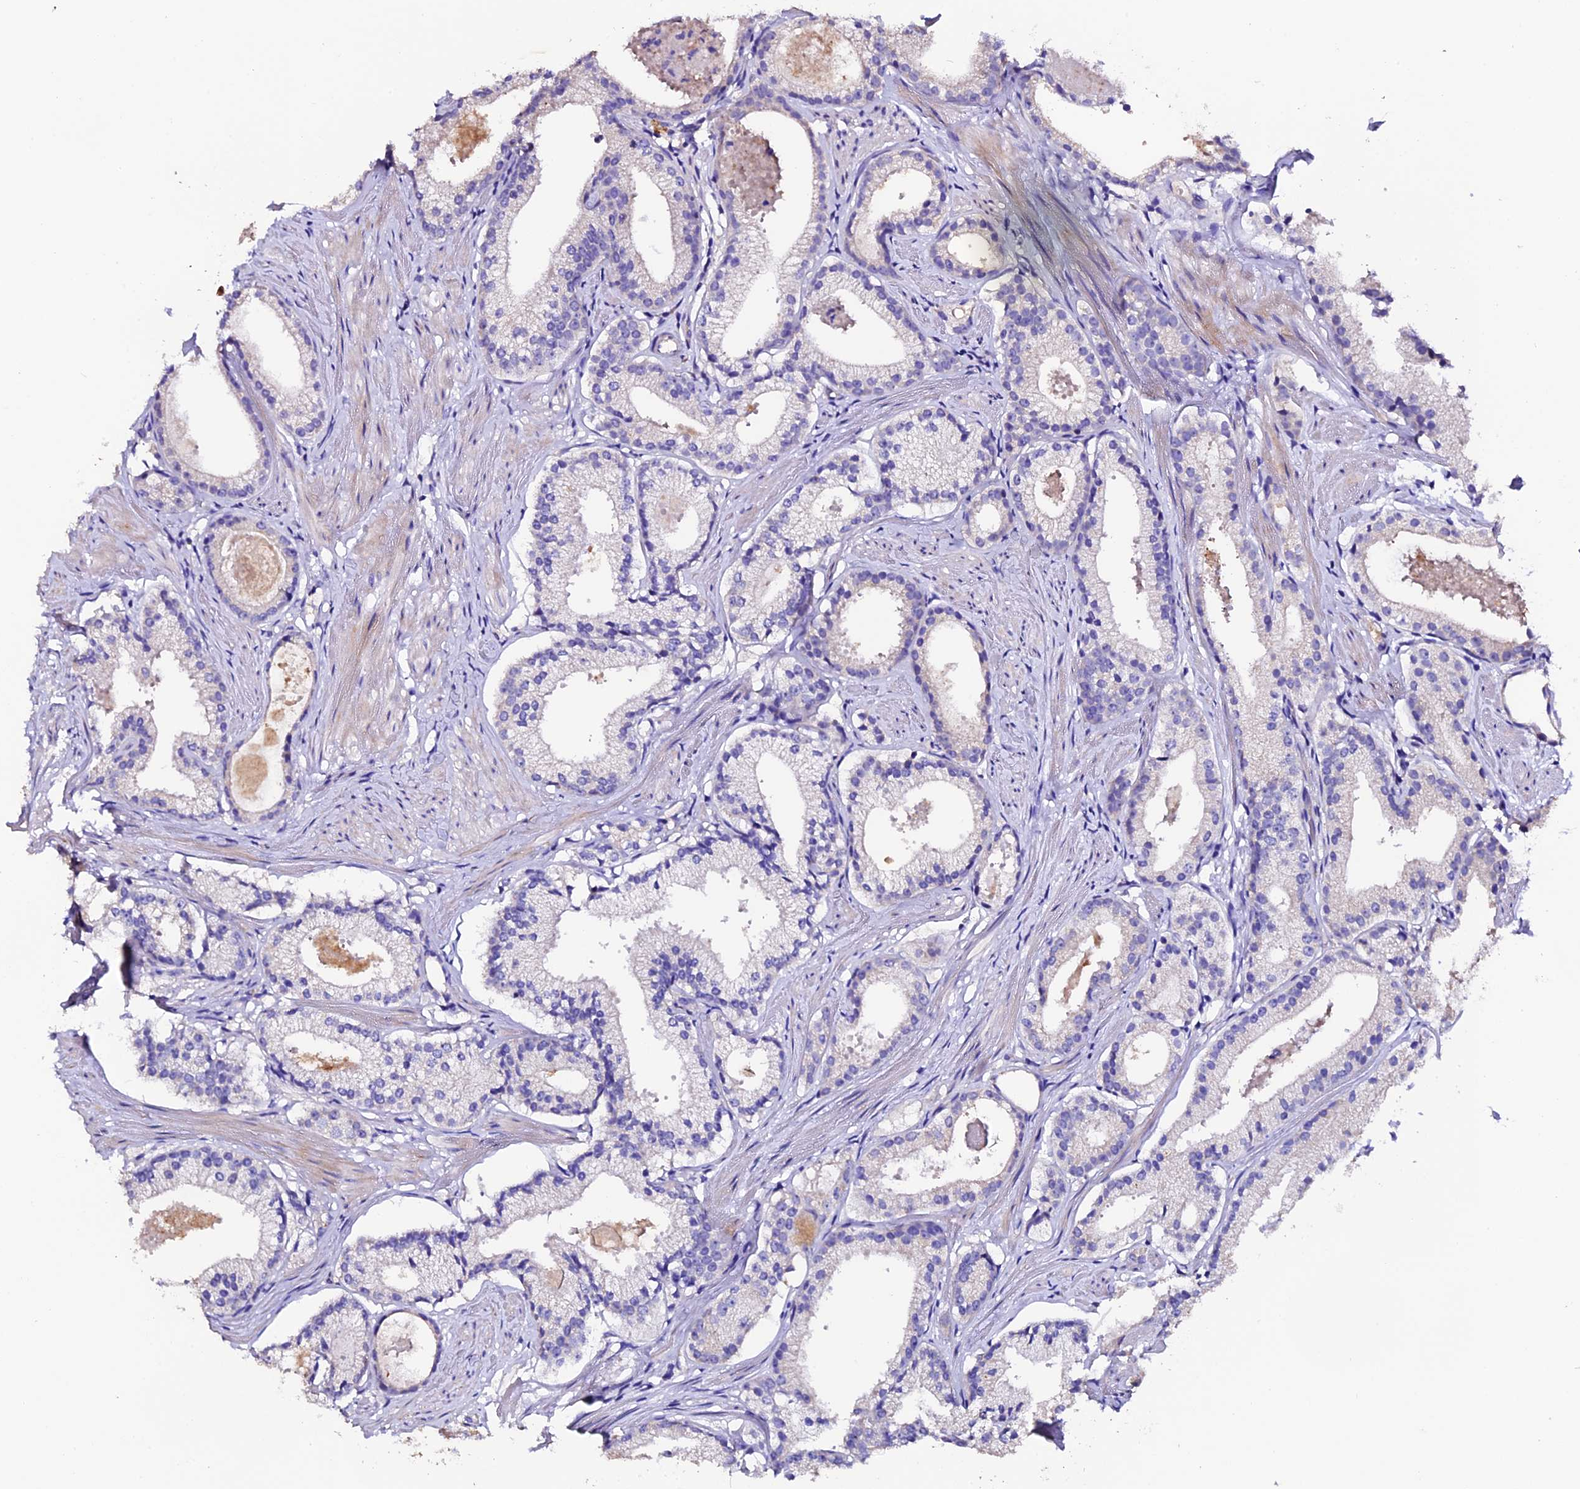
{"staining": {"intensity": "negative", "quantity": "none", "location": "none"}, "tissue": "prostate cancer", "cell_type": "Tumor cells", "image_type": "cancer", "snomed": [{"axis": "morphology", "description": "Adenocarcinoma, Low grade"}, {"axis": "topography", "description": "Prostate"}], "caption": "Immunohistochemistry (IHC) micrograph of low-grade adenocarcinoma (prostate) stained for a protein (brown), which displays no expression in tumor cells.", "gene": "FBXW9", "patient": {"sex": "male", "age": 57}}